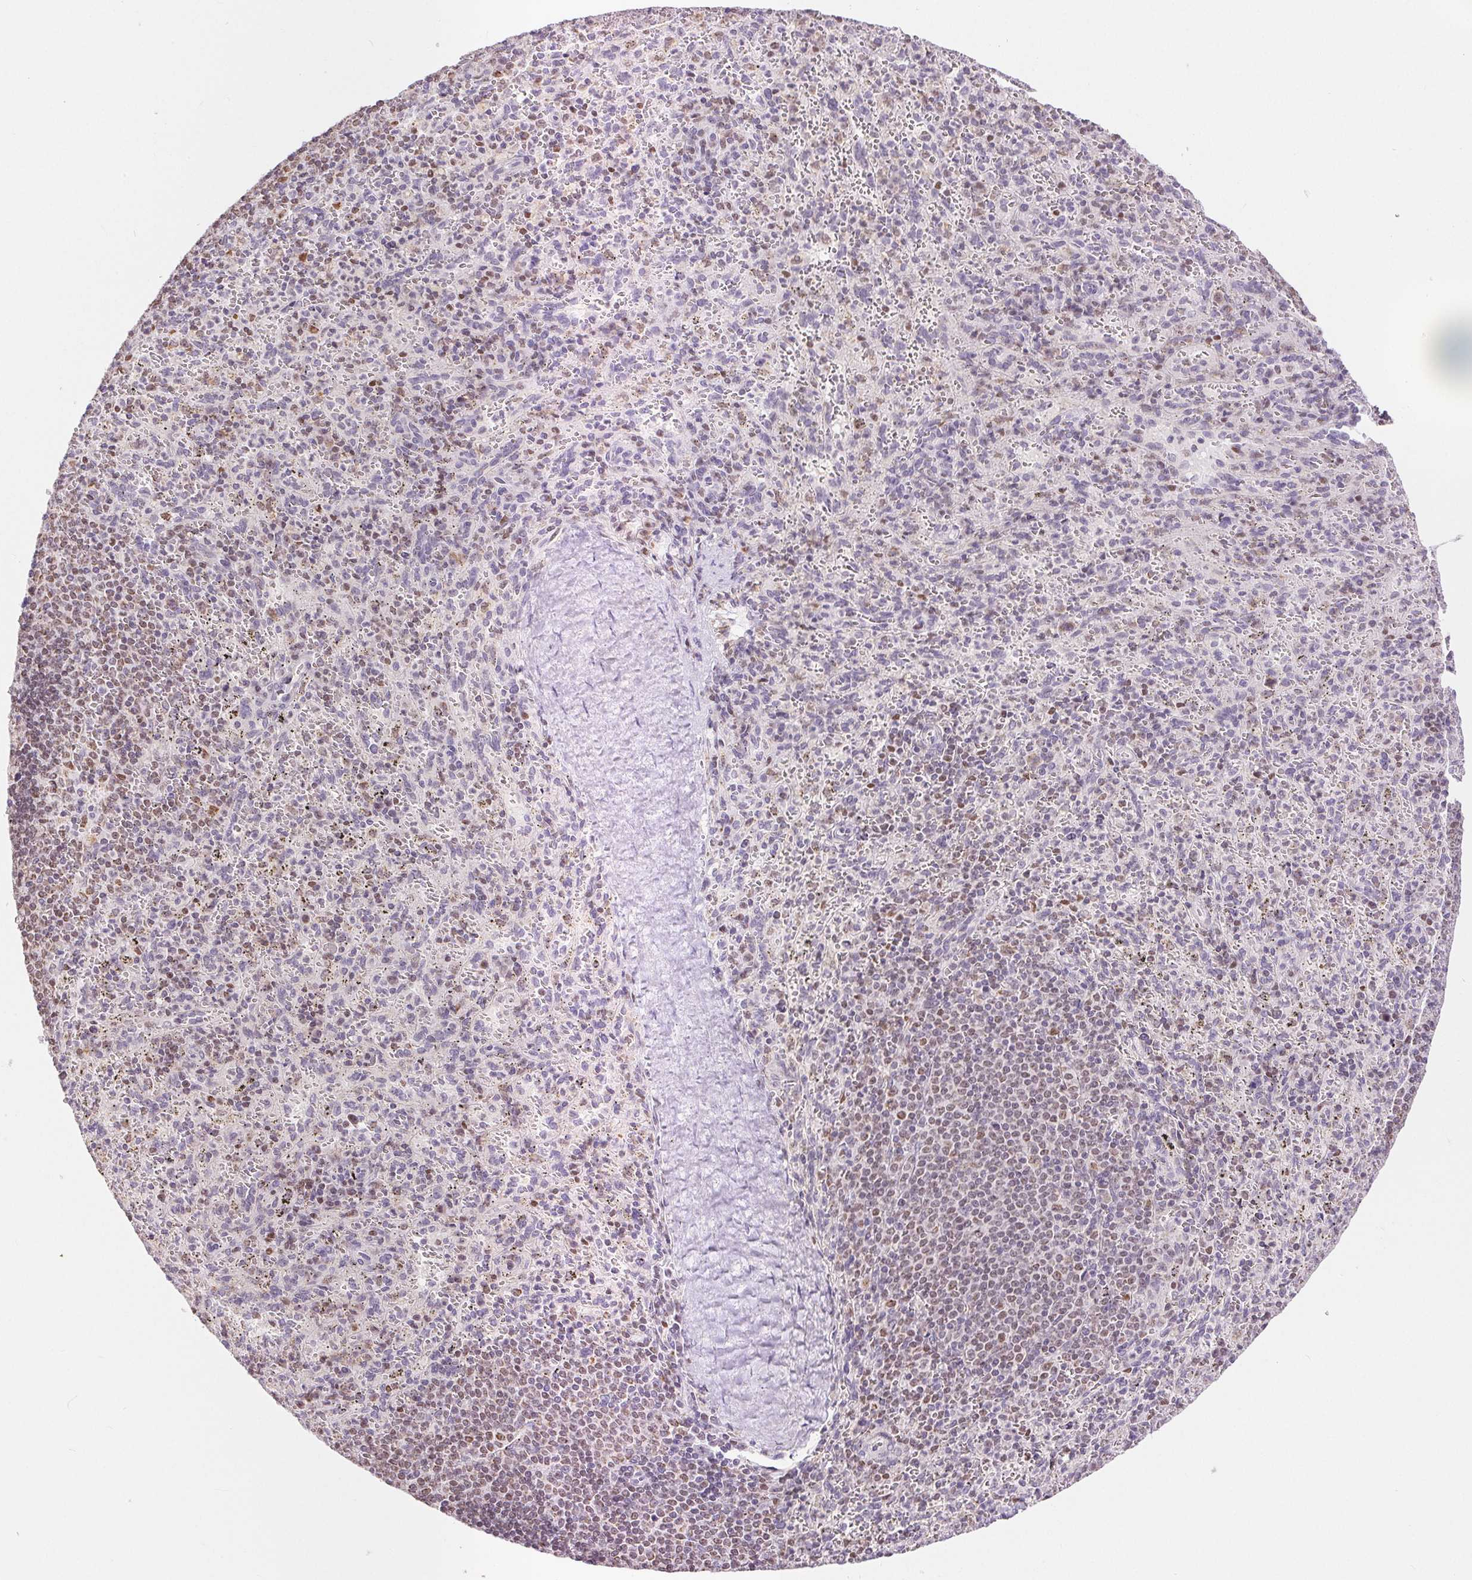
{"staining": {"intensity": "negative", "quantity": "none", "location": "none"}, "tissue": "spleen", "cell_type": "Cells in red pulp", "image_type": "normal", "snomed": [{"axis": "morphology", "description": "Normal tissue, NOS"}, {"axis": "topography", "description": "Spleen"}], "caption": "Immunohistochemical staining of benign spleen shows no significant positivity in cells in red pulp. (IHC, brightfield microscopy, high magnification).", "gene": "POU2F2", "patient": {"sex": "male", "age": 57}}